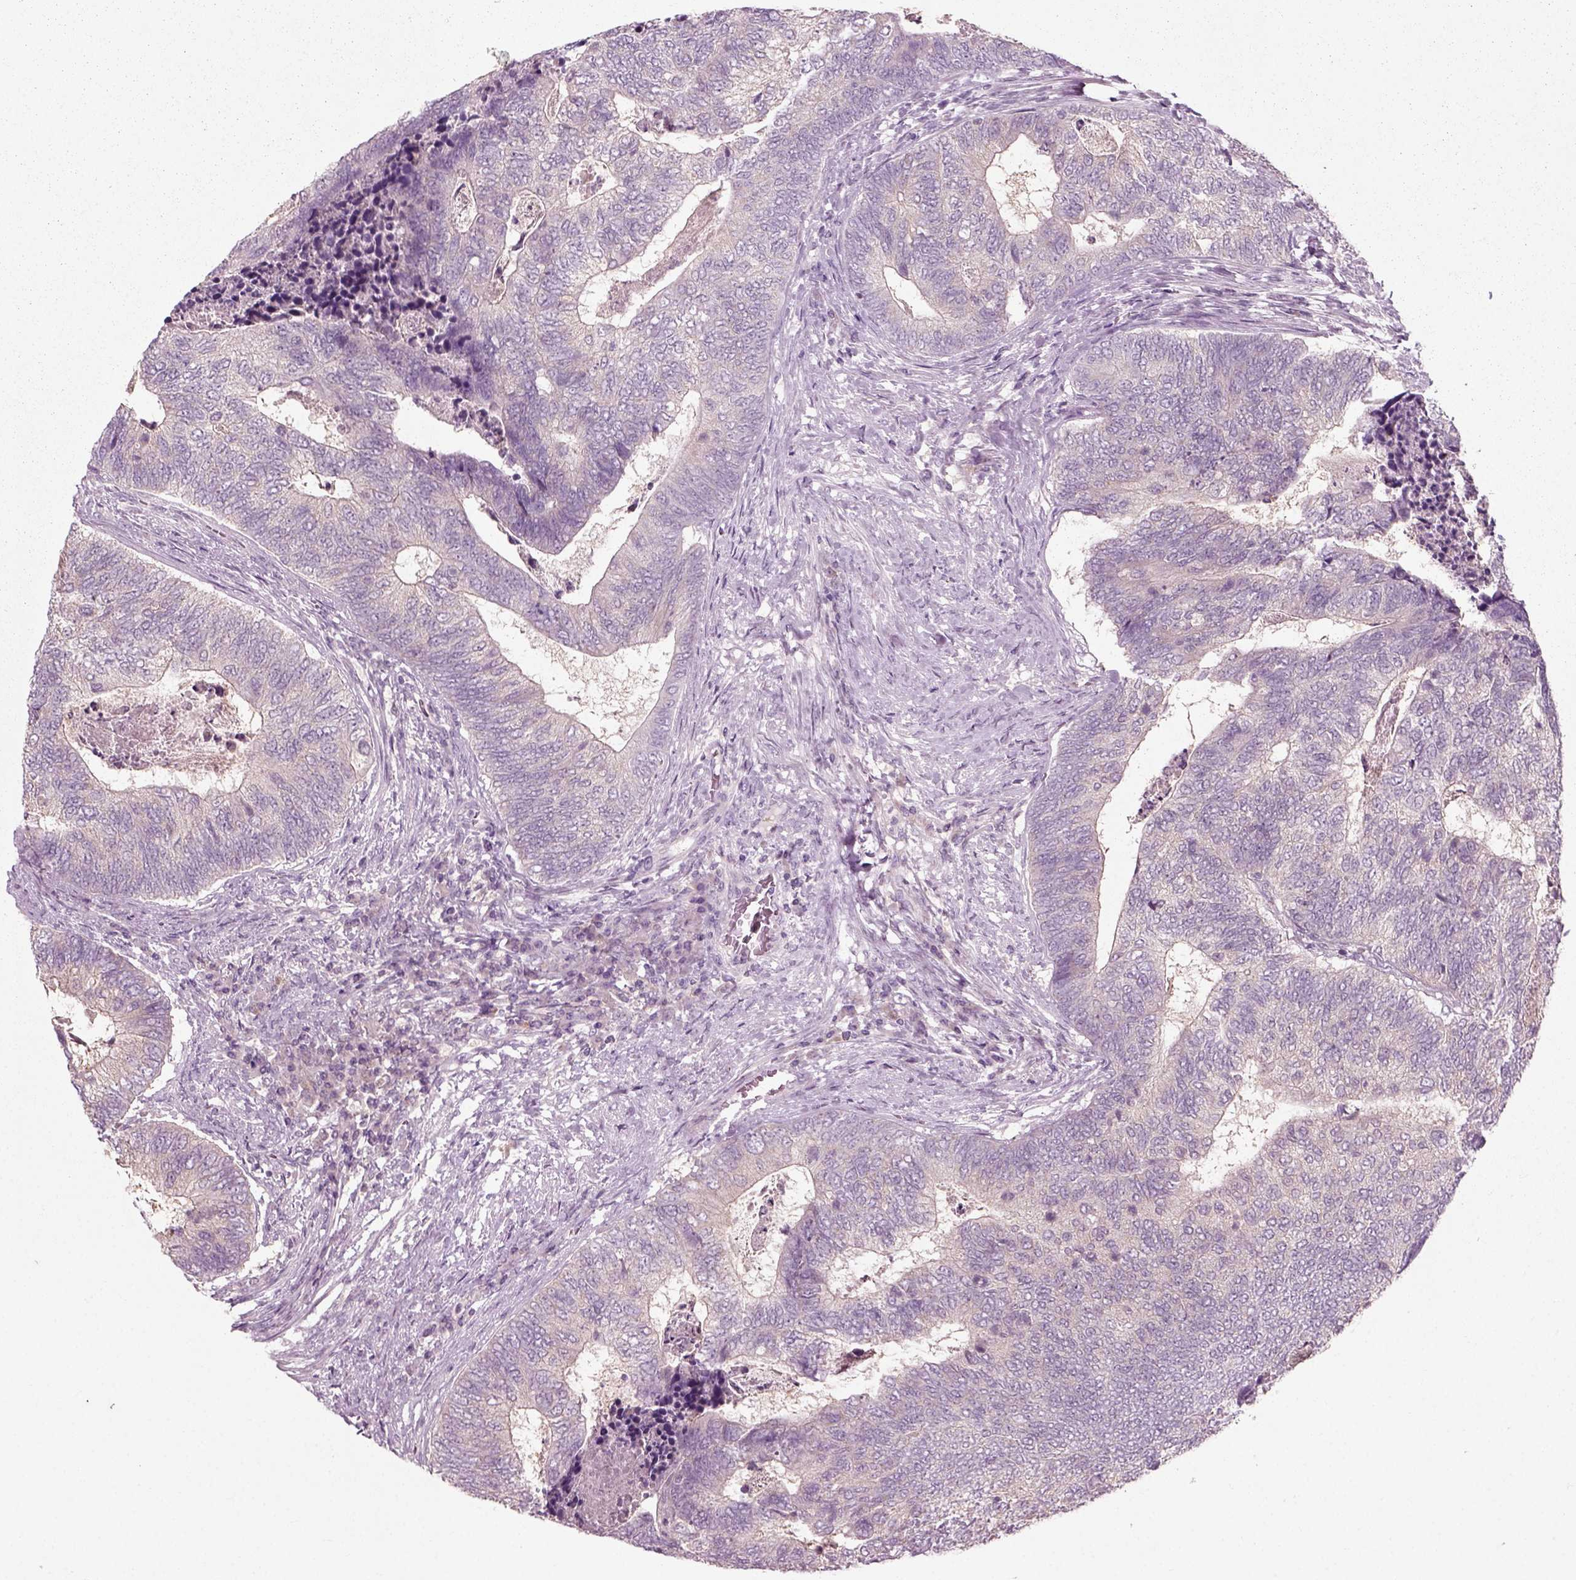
{"staining": {"intensity": "negative", "quantity": "none", "location": "none"}, "tissue": "colorectal cancer", "cell_type": "Tumor cells", "image_type": "cancer", "snomed": [{"axis": "morphology", "description": "Adenocarcinoma, NOS"}, {"axis": "topography", "description": "Colon"}], "caption": "An image of colorectal cancer stained for a protein displays no brown staining in tumor cells.", "gene": "RND2", "patient": {"sex": "female", "age": 67}}